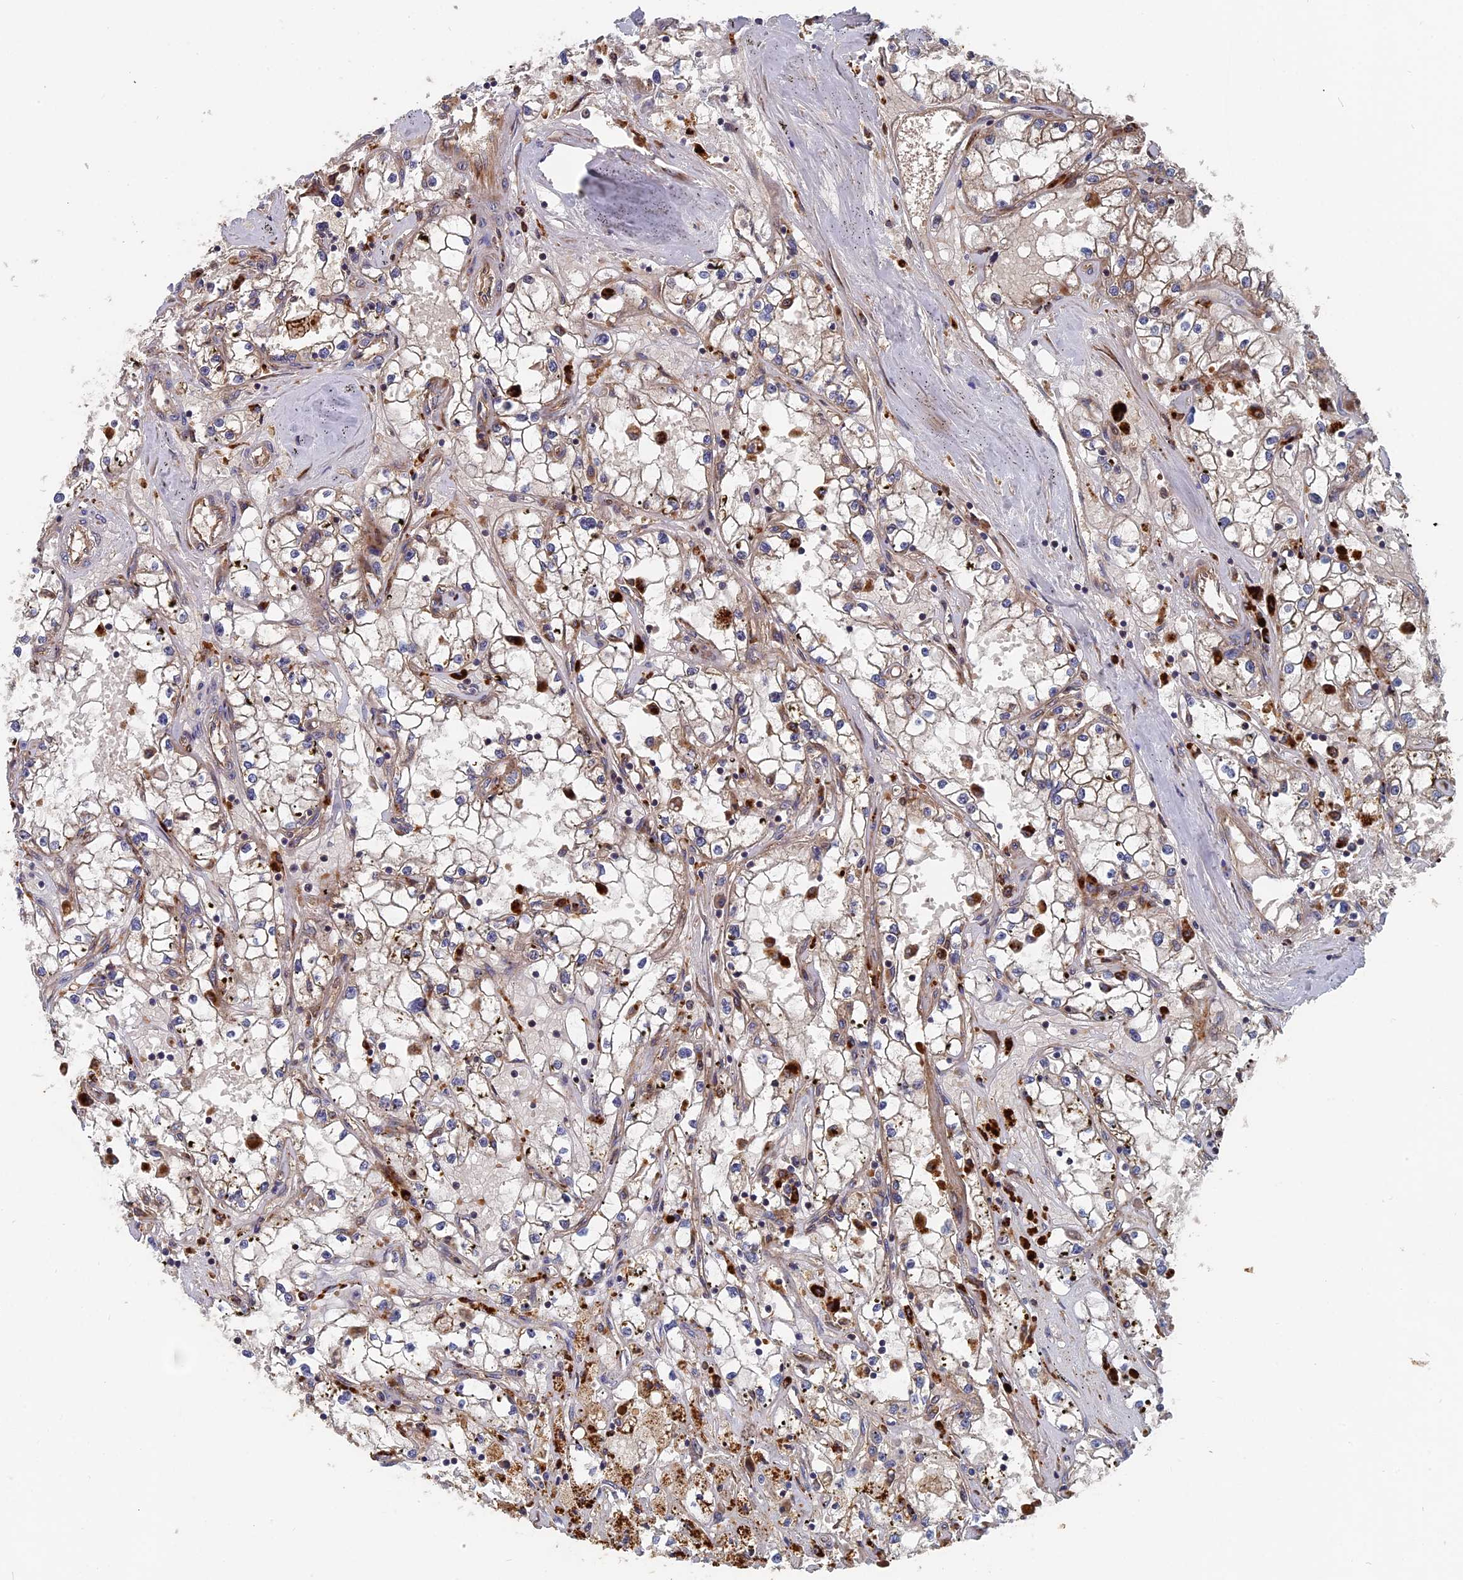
{"staining": {"intensity": "negative", "quantity": "none", "location": "none"}, "tissue": "renal cancer", "cell_type": "Tumor cells", "image_type": "cancer", "snomed": [{"axis": "morphology", "description": "Adenocarcinoma, NOS"}, {"axis": "topography", "description": "Kidney"}], "caption": "Immunohistochemistry (IHC) histopathology image of neoplastic tissue: renal cancer stained with DAB displays no significant protein positivity in tumor cells.", "gene": "TRAPPC2L", "patient": {"sex": "male", "age": 56}}